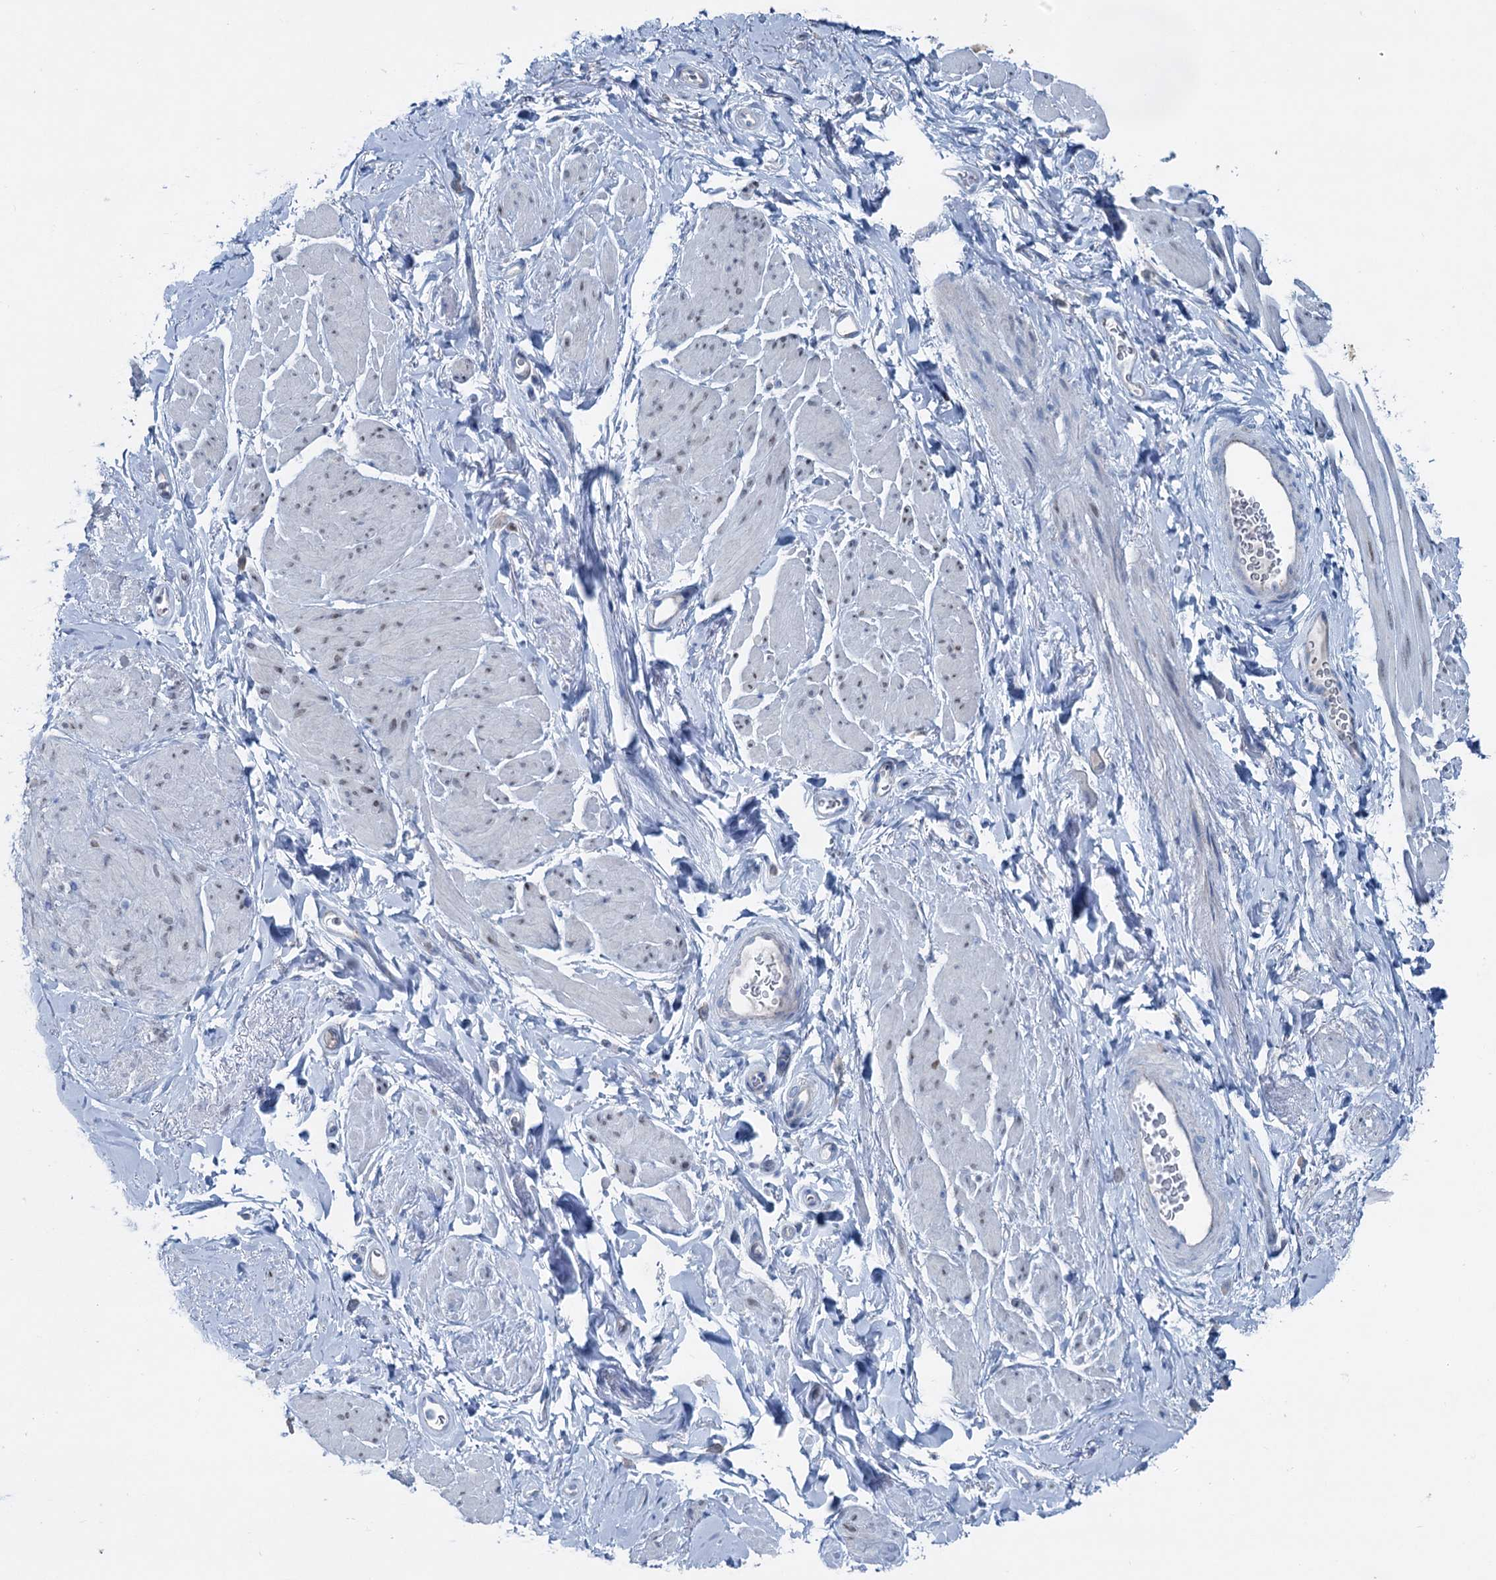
{"staining": {"intensity": "weak", "quantity": "<25%", "location": "nuclear"}, "tissue": "smooth muscle", "cell_type": "Smooth muscle cells", "image_type": "normal", "snomed": [{"axis": "morphology", "description": "Normal tissue, NOS"}, {"axis": "topography", "description": "Smooth muscle"}, {"axis": "topography", "description": "Peripheral nerve tissue"}], "caption": "Immunohistochemistry of normal human smooth muscle displays no positivity in smooth muscle cells. (Immunohistochemistry, brightfield microscopy, high magnification).", "gene": "ELP4", "patient": {"sex": "male", "age": 69}}